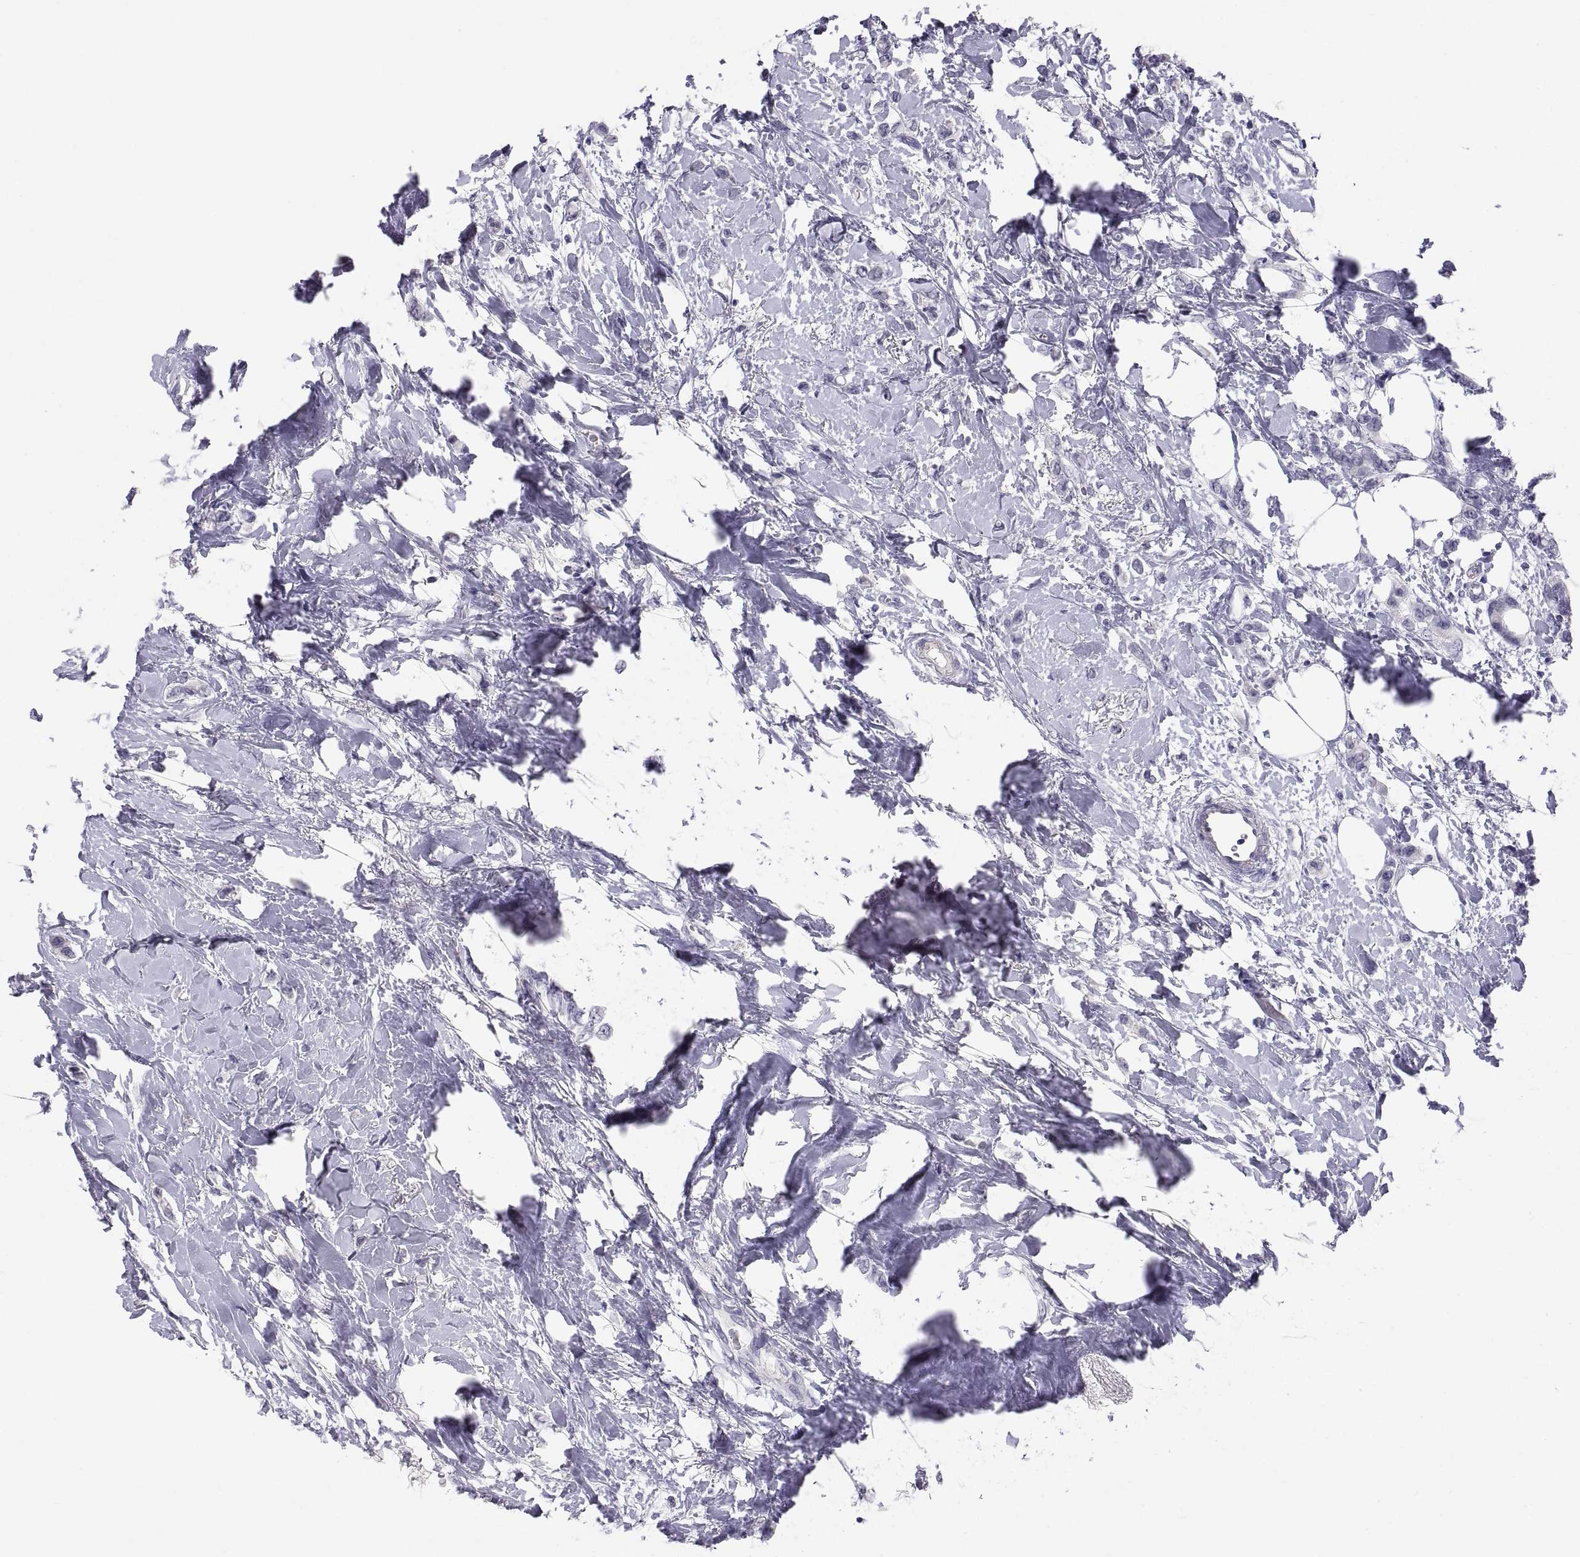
{"staining": {"intensity": "negative", "quantity": "none", "location": "none"}, "tissue": "breast cancer", "cell_type": "Tumor cells", "image_type": "cancer", "snomed": [{"axis": "morphology", "description": "Lobular carcinoma"}, {"axis": "topography", "description": "Breast"}], "caption": "Tumor cells show no significant staining in breast cancer. The staining was performed using DAB (3,3'-diaminobenzidine) to visualize the protein expression in brown, while the nuclei were stained in blue with hematoxylin (Magnification: 20x).", "gene": "TEX13A", "patient": {"sex": "female", "age": 66}}